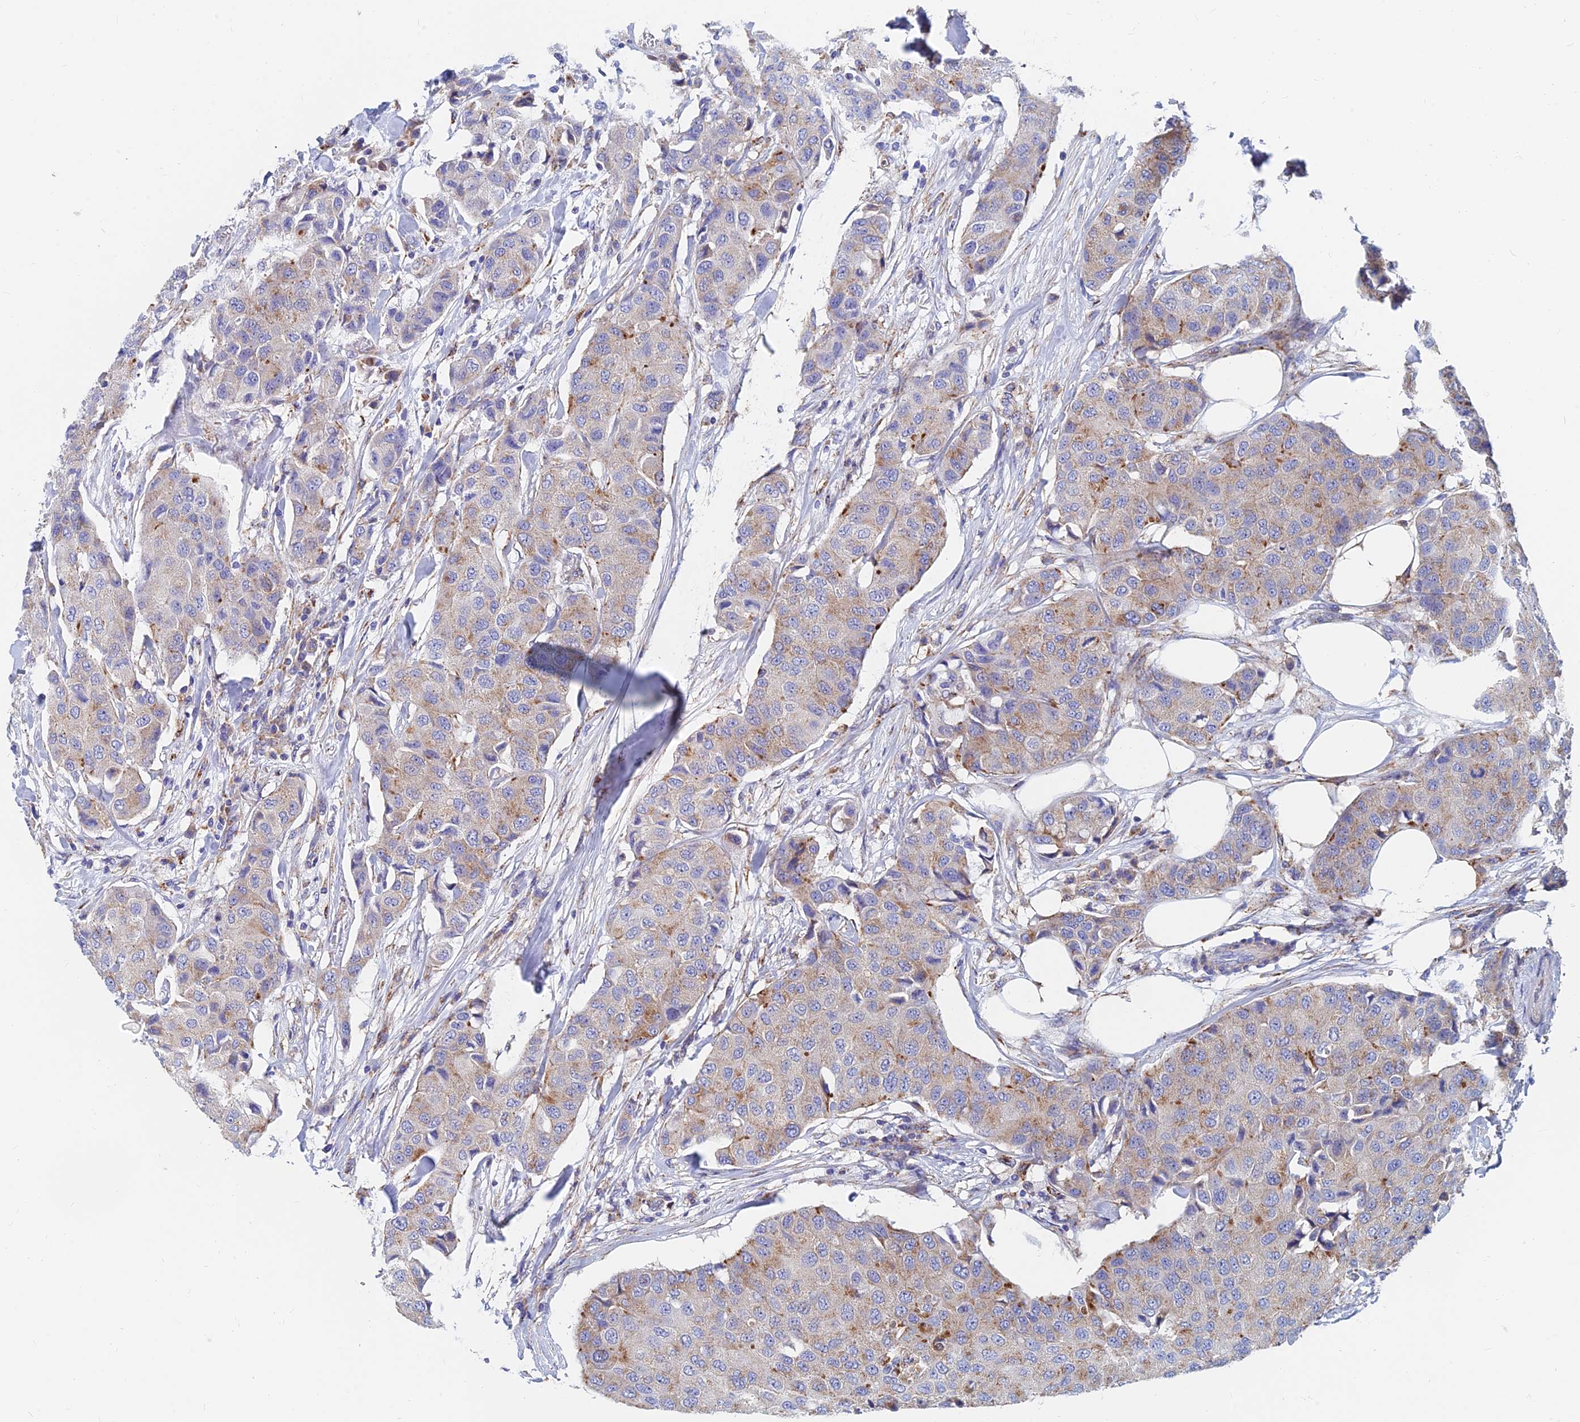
{"staining": {"intensity": "moderate", "quantity": "25%-75%", "location": "cytoplasmic/membranous"}, "tissue": "breast cancer", "cell_type": "Tumor cells", "image_type": "cancer", "snomed": [{"axis": "morphology", "description": "Duct carcinoma"}, {"axis": "topography", "description": "Breast"}], "caption": "Moderate cytoplasmic/membranous protein positivity is appreciated in approximately 25%-75% of tumor cells in infiltrating ductal carcinoma (breast). Nuclei are stained in blue.", "gene": "SPNS1", "patient": {"sex": "female", "age": 80}}